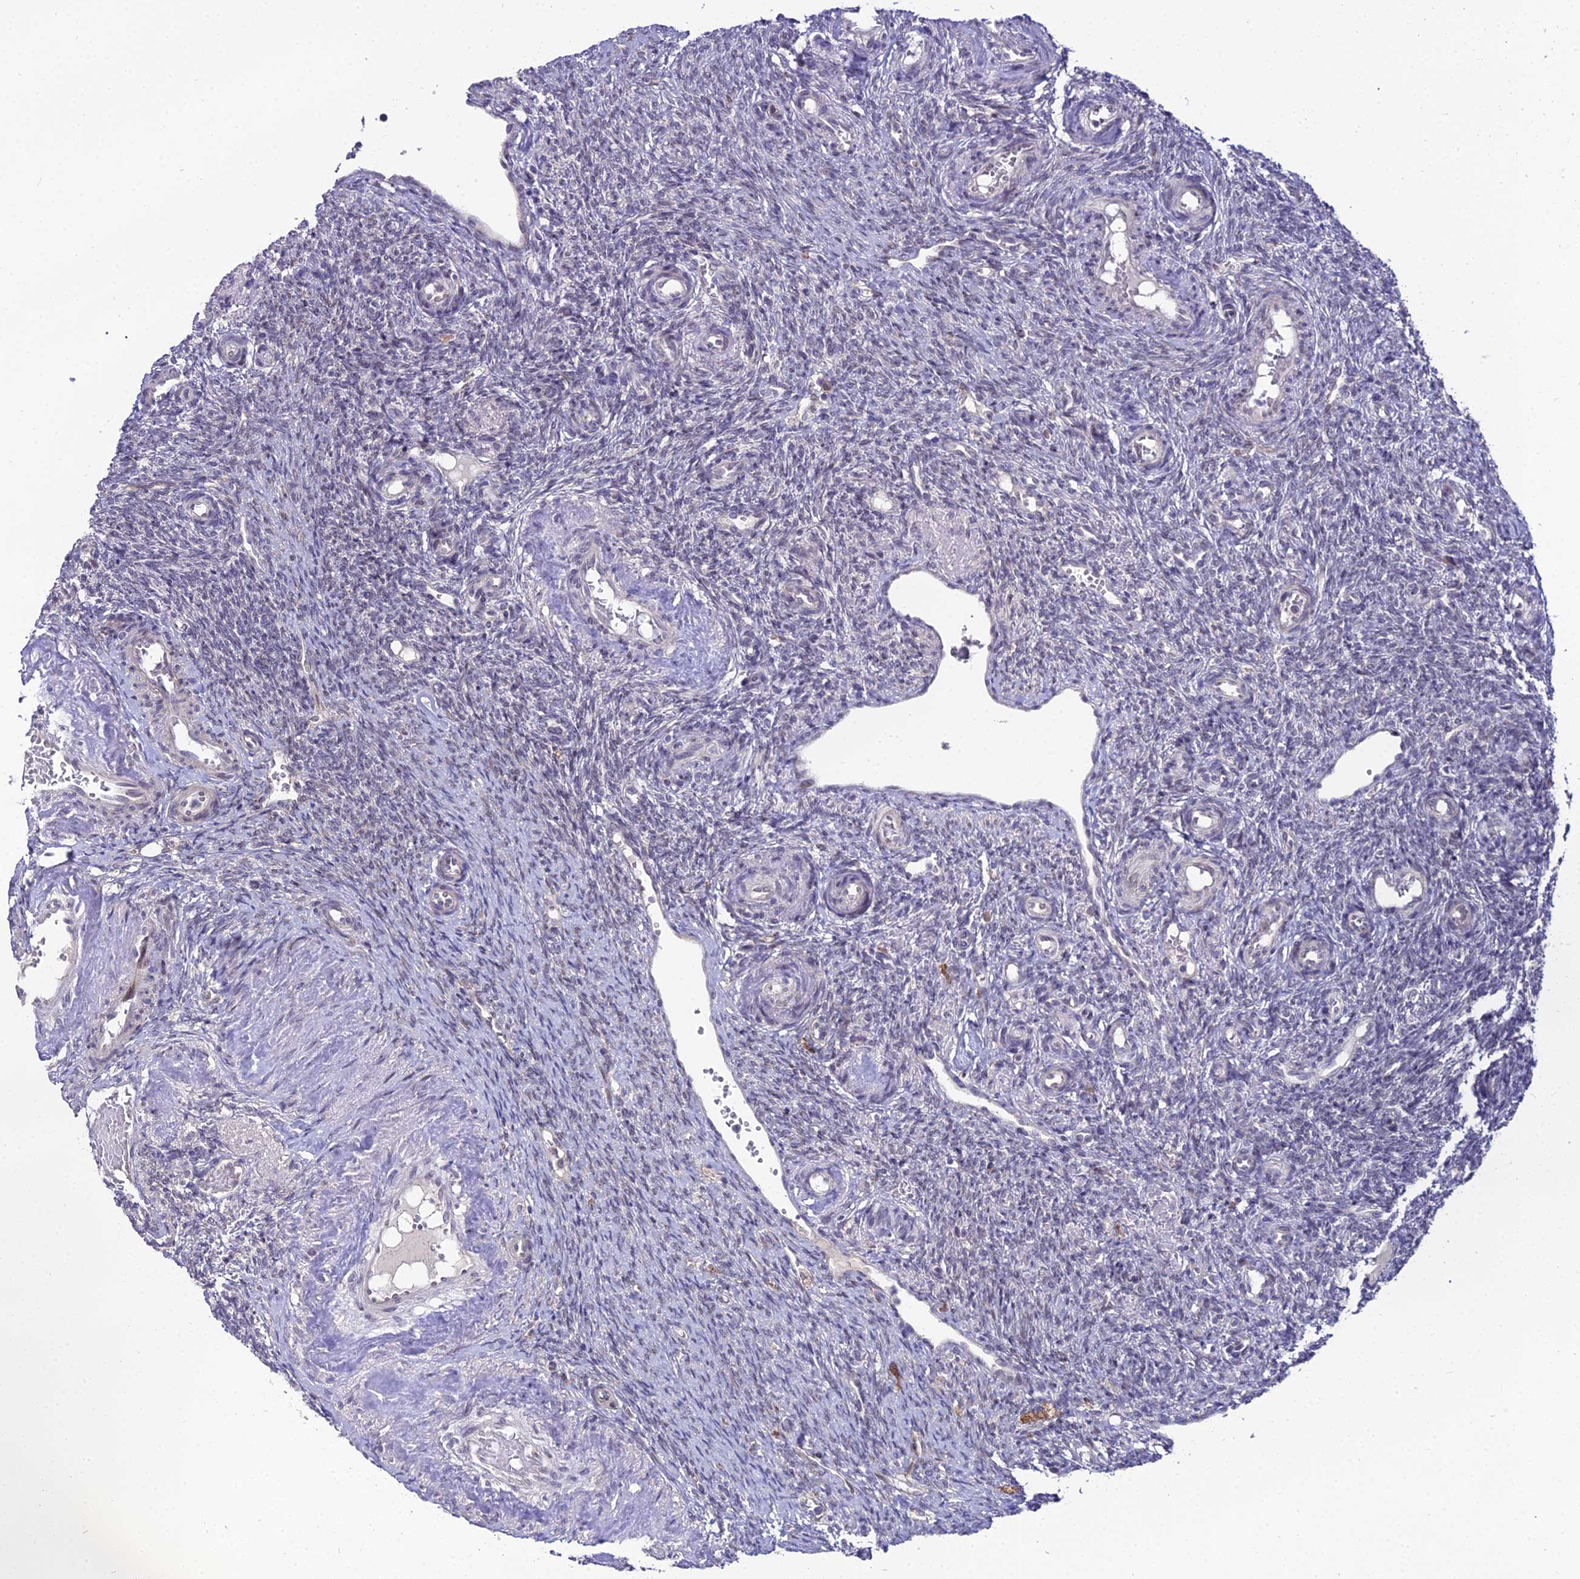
{"staining": {"intensity": "weak", "quantity": "25%-75%", "location": "cytoplasmic/membranous"}, "tissue": "ovary", "cell_type": "Ovarian stroma cells", "image_type": "normal", "snomed": [{"axis": "morphology", "description": "Normal tissue, NOS"}, {"axis": "topography", "description": "Ovary"}], "caption": "This is an image of IHC staining of normal ovary, which shows weak expression in the cytoplasmic/membranous of ovarian stroma cells.", "gene": "TROAP", "patient": {"sex": "female", "age": 41}}